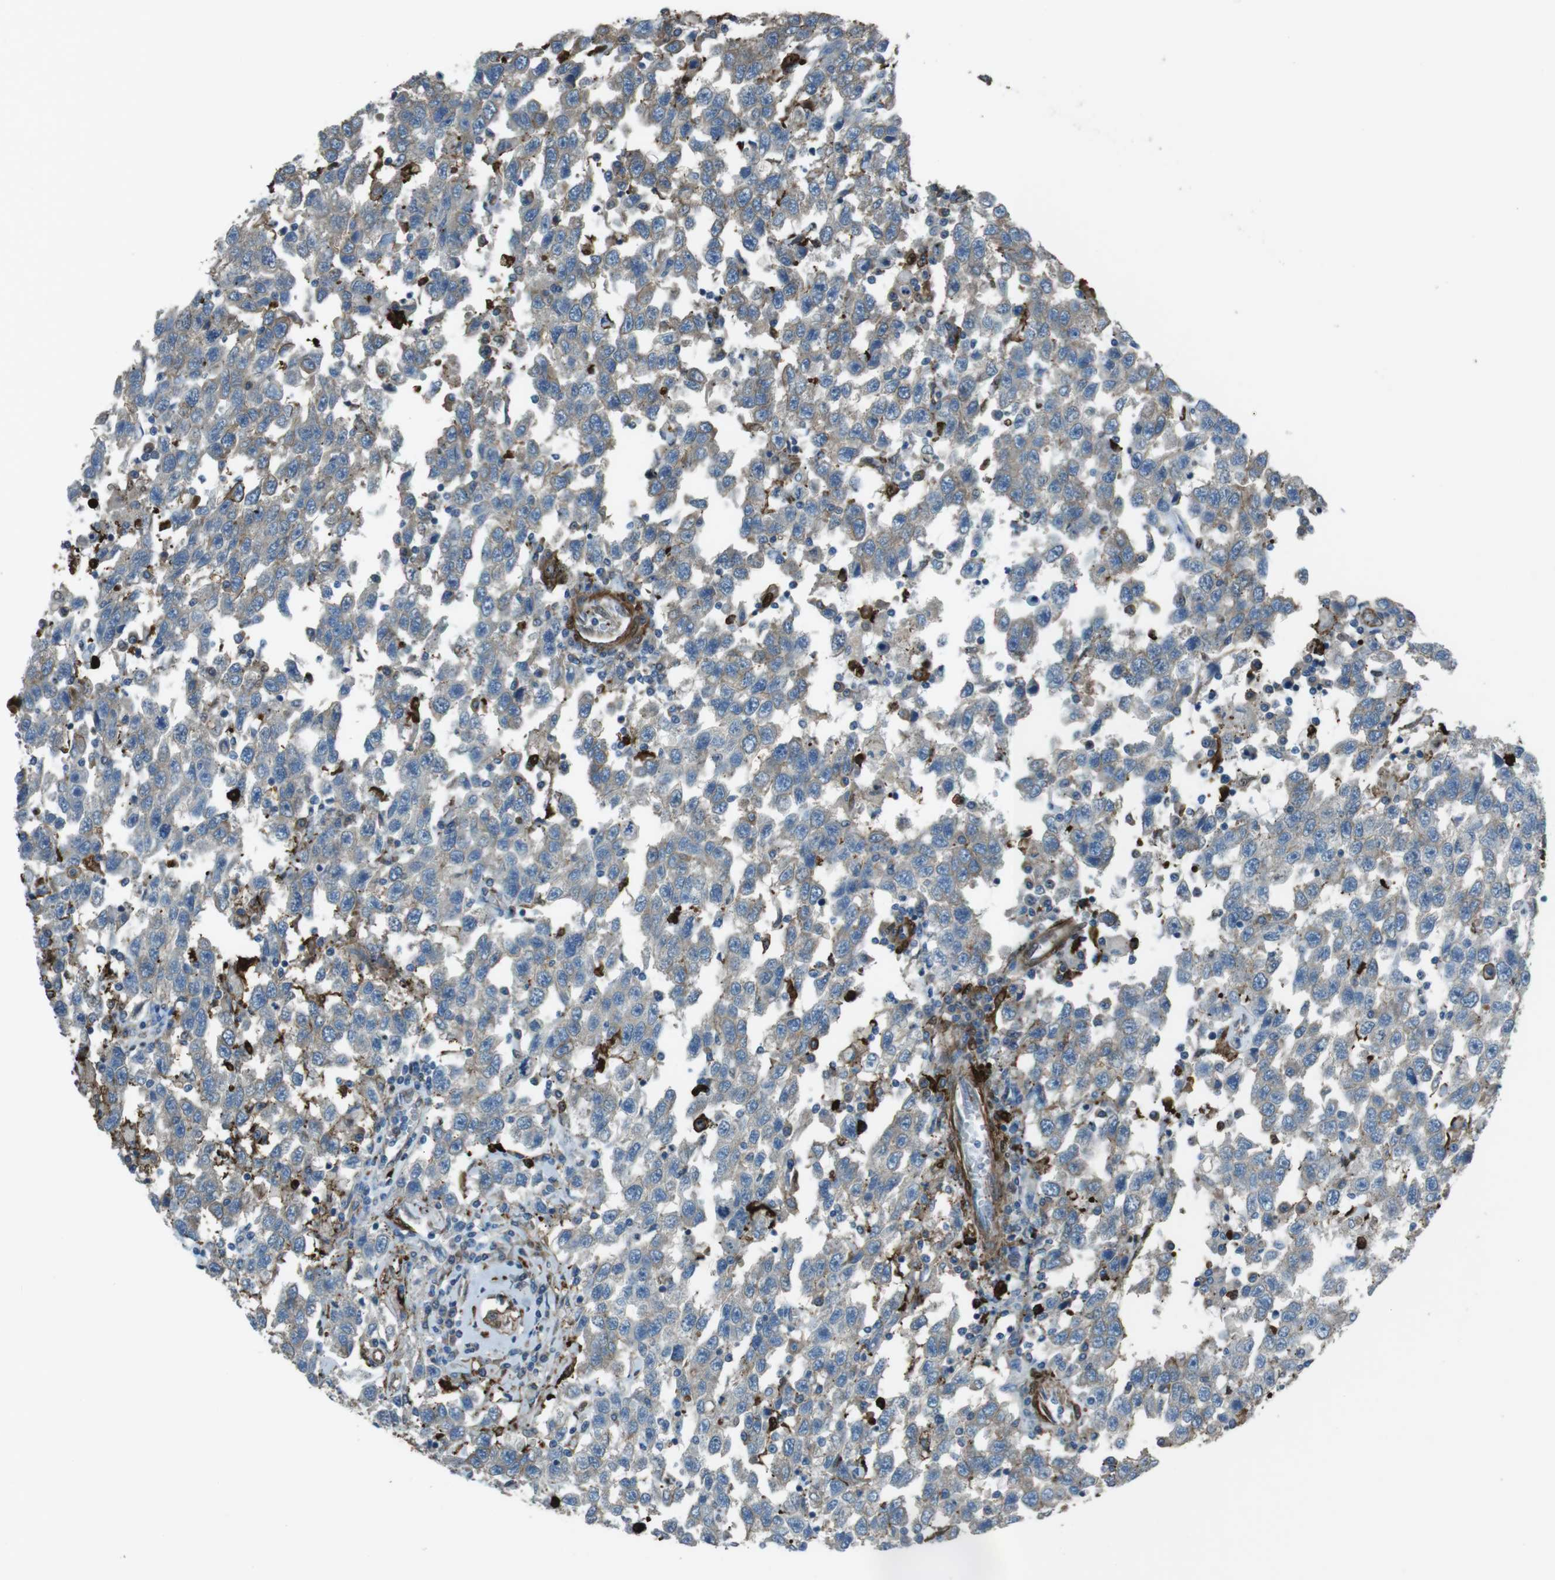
{"staining": {"intensity": "weak", "quantity": ">75%", "location": "cytoplasmic/membranous"}, "tissue": "testis cancer", "cell_type": "Tumor cells", "image_type": "cancer", "snomed": [{"axis": "morphology", "description": "Seminoma, NOS"}, {"axis": "topography", "description": "Testis"}], "caption": "Immunohistochemical staining of testis cancer (seminoma) demonstrates low levels of weak cytoplasmic/membranous protein positivity in about >75% of tumor cells.", "gene": "SFT2D1", "patient": {"sex": "male", "age": 41}}